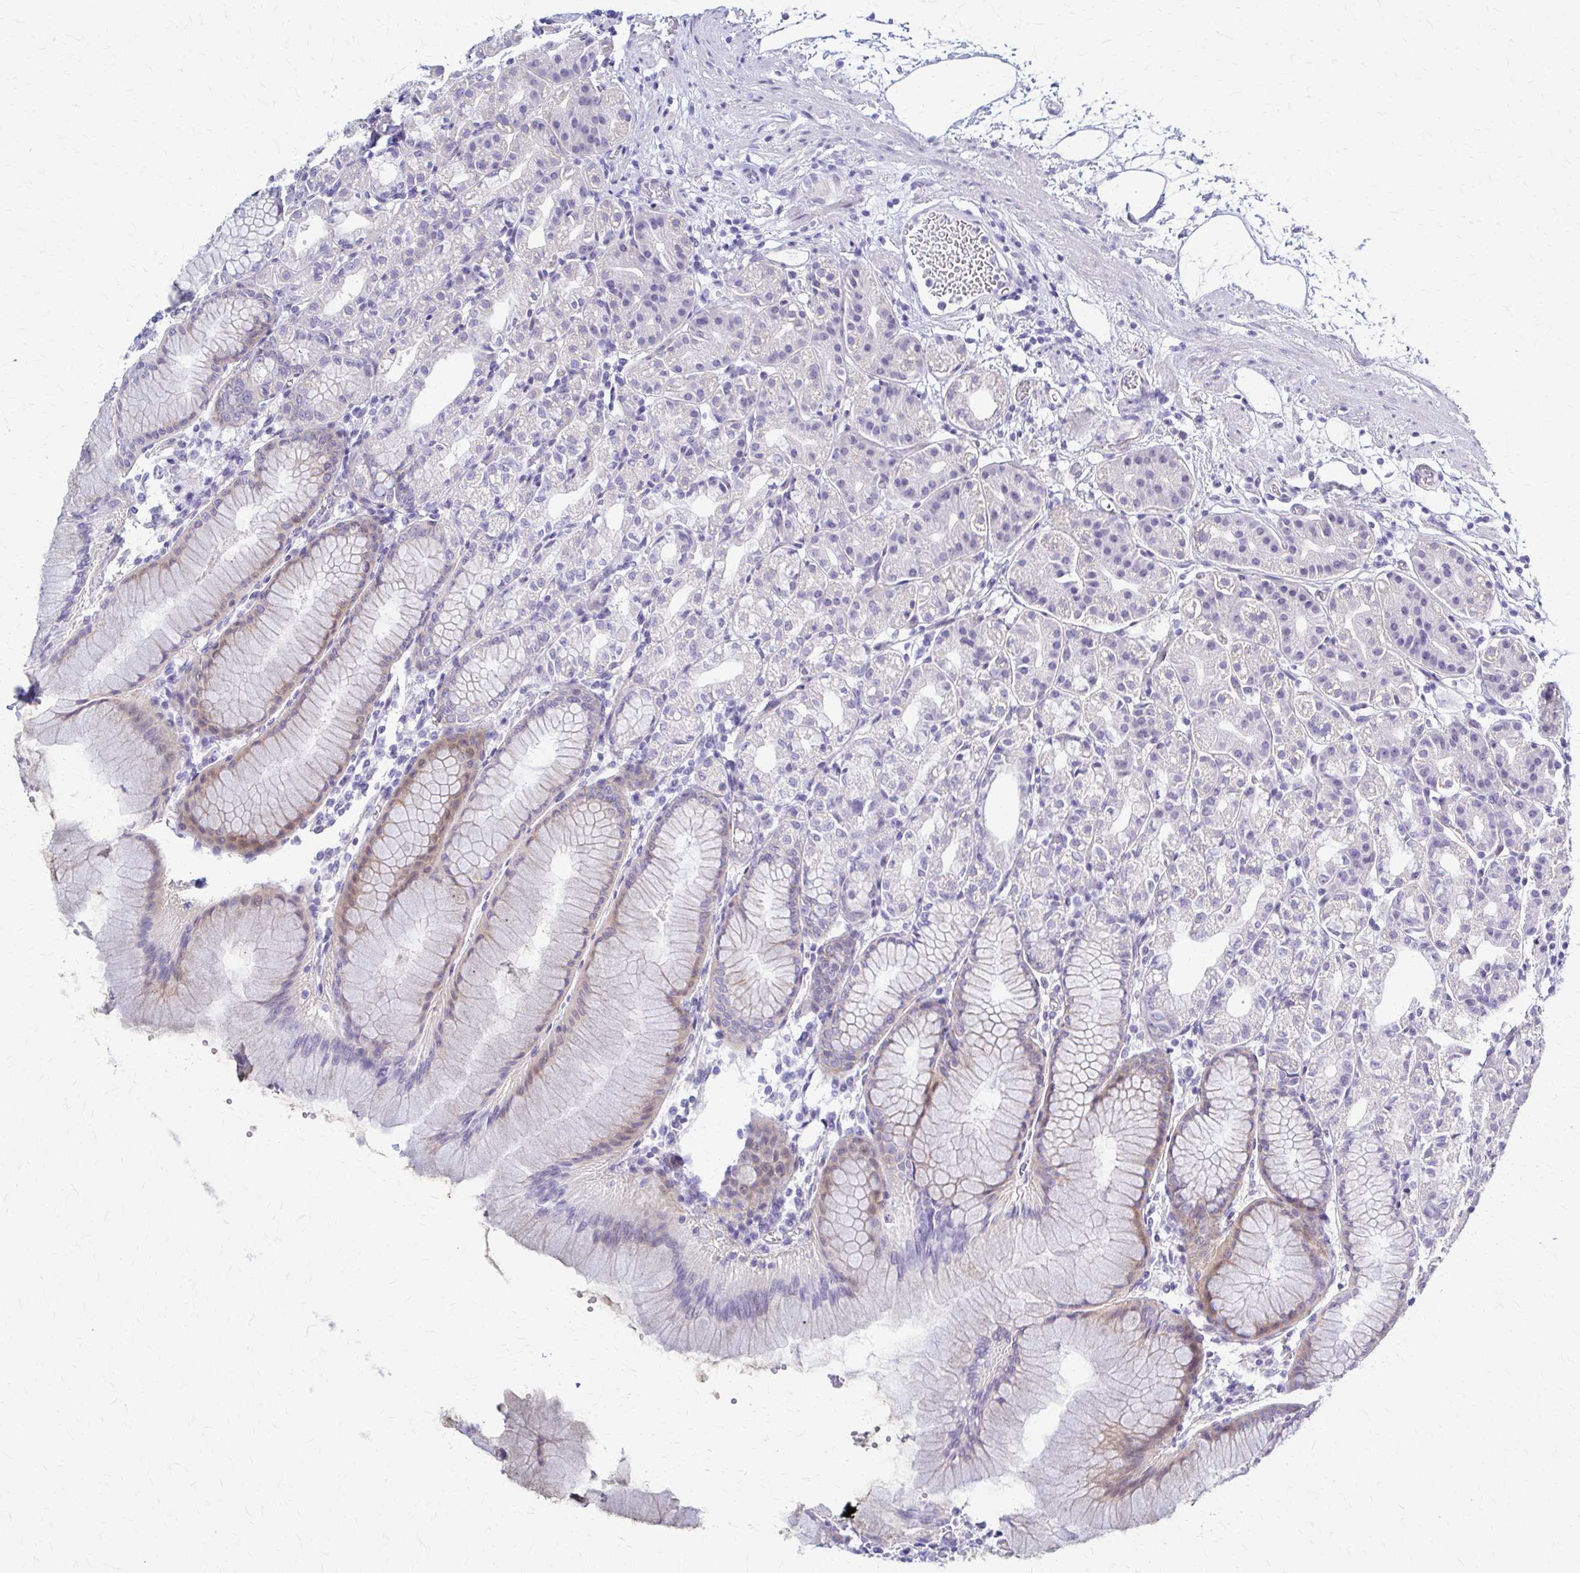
{"staining": {"intensity": "weak", "quantity": "<25%", "location": "cytoplasmic/membranous"}, "tissue": "stomach", "cell_type": "Glandular cells", "image_type": "normal", "snomed": [{"axis": "morphology", "description": "Normal tissue, NOS"}, {"axis": "topography", "description": "Stomach"}], "caption": "This is an immunohistochemistry (IHC) image of unremarkable human stomach. There is no expression in glandular cells.", "gene": "RHOBTB2", "patient": {"sex": "female", "age": 57}}